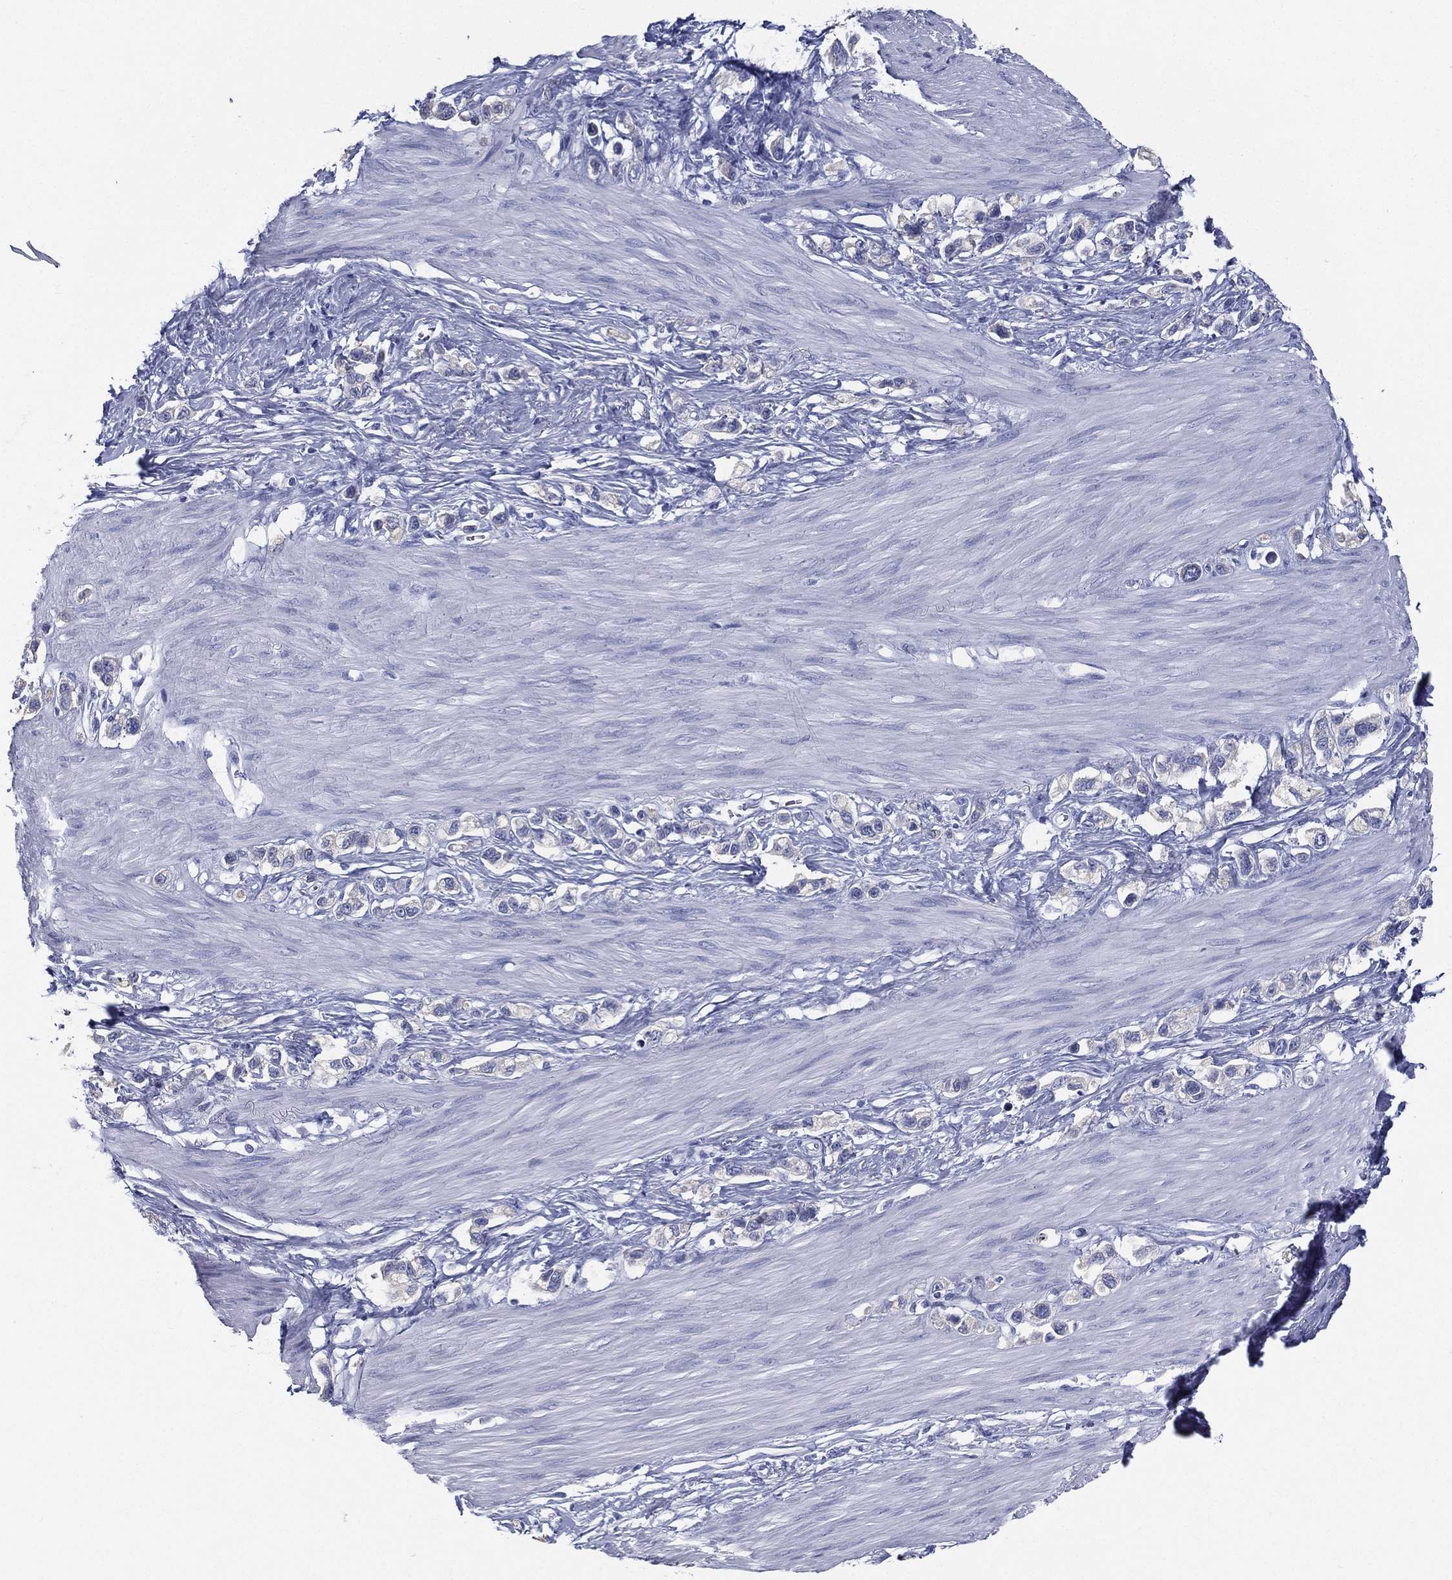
{"staining": {"intensity": "negative", "quantity": "none", "location": "none"}, "tissue": "stomach cancer", "cell_type": "Tumor cells", "image_type": "cancer", "snomed": [{"axis": "morphology", "description": "Normal tissue, NOS"}, {"axis": "morphology", "description": "Adenocarcinoma, NOS"}, {"axis": "morphology", "description": "Adenocarcinoma, High grade"}, {"axis": "topography", "description": "Stomach, upper"}, {"axis": "topography", "description": "Stomach"}], "caption": "A micrograph of stomach cancer stained for a protein displays no brown staining in tumor cells. The staining is performed using DAB brown chromogen with nuclei counter-stained in using hematoxylin.", "gene": "RSPH4A", "patient": {"sex": "female", "age": 65}}